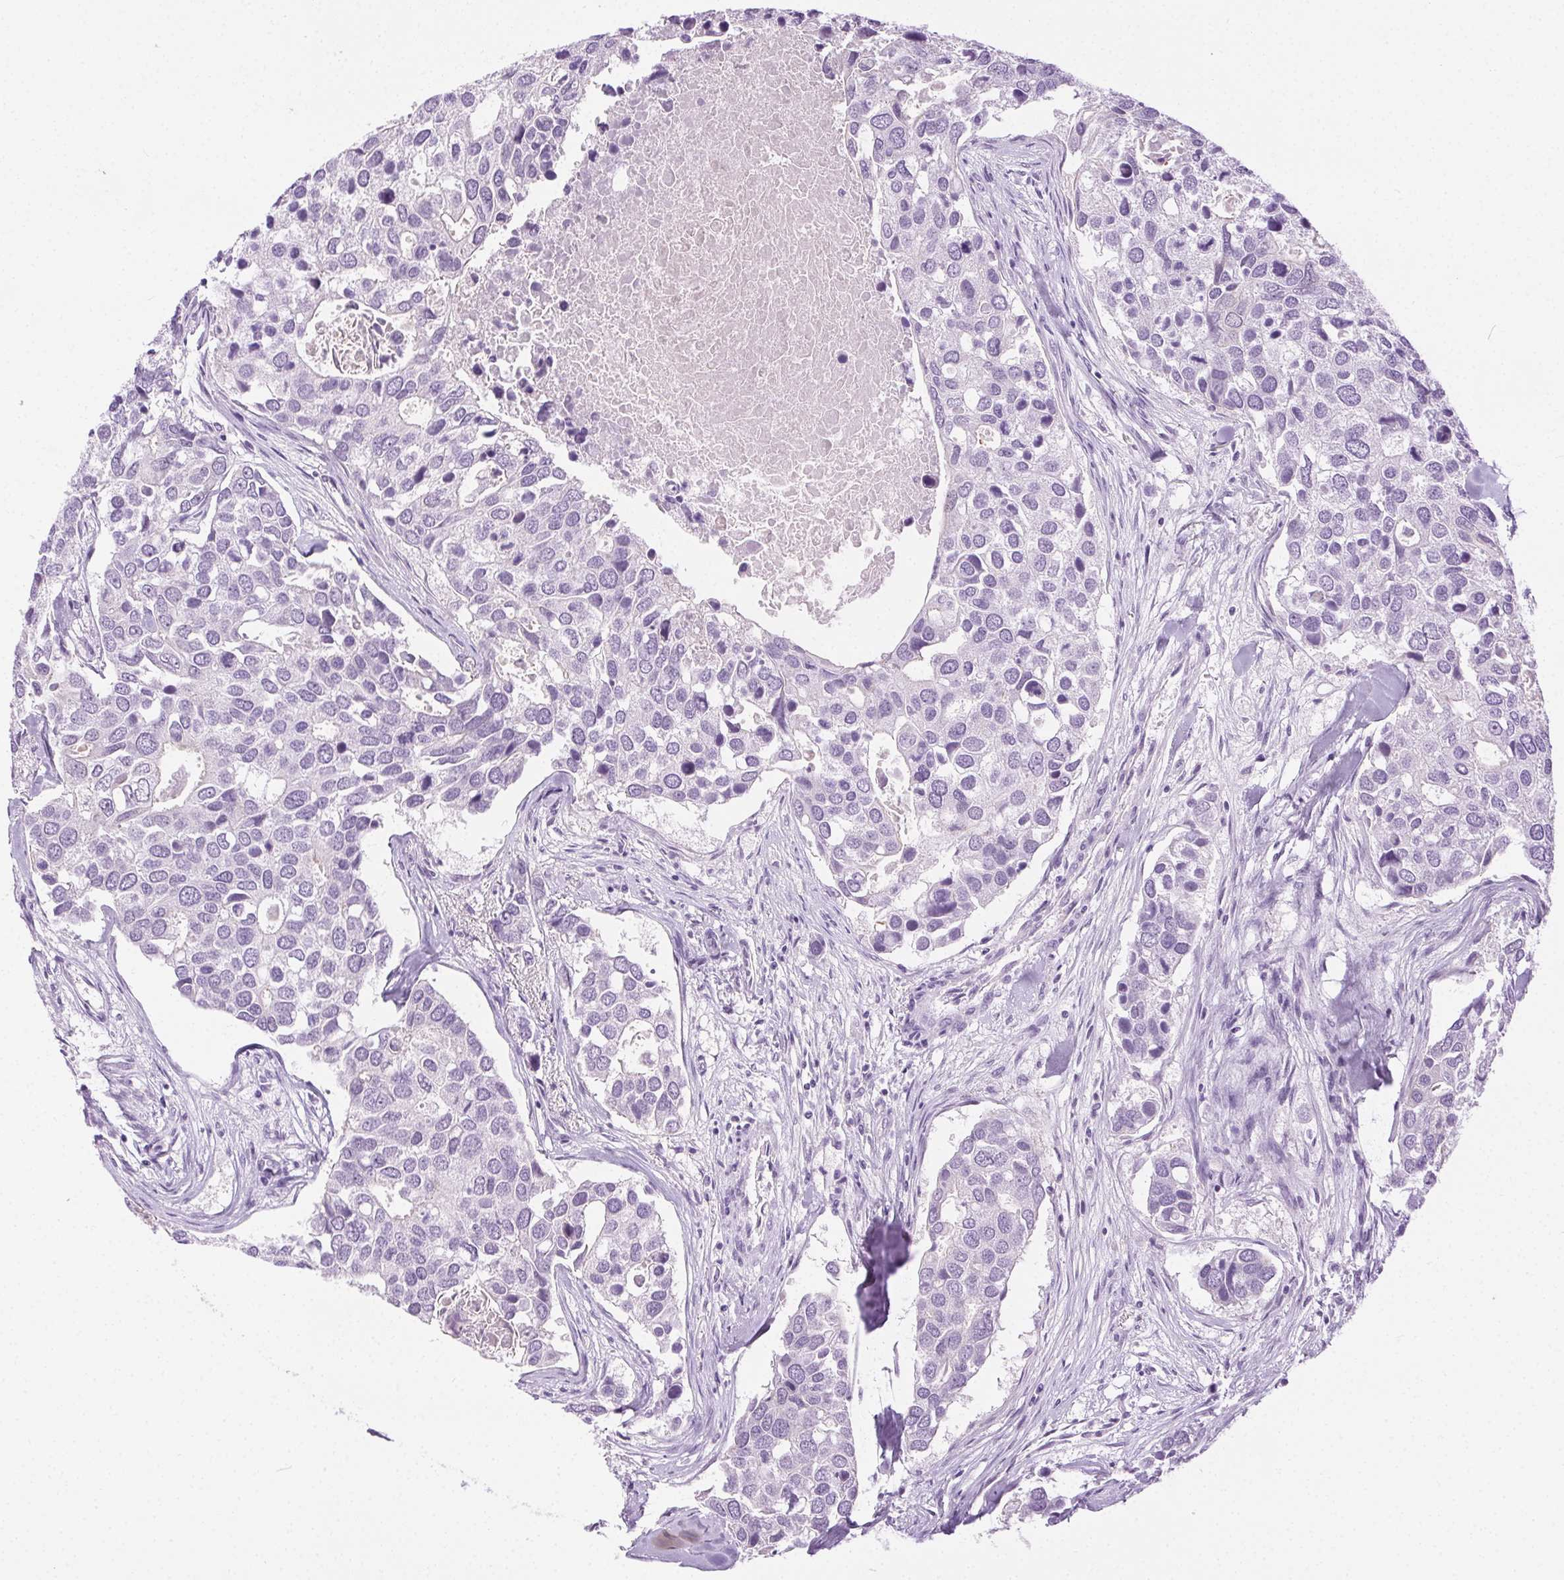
{"staining": {"intensity": "negative", "quantity": "none", "location": "none"}, "tissue": "breast cancer", "cell_type": "Tumor cells", "image_type": "cancer", "snomed": [{"axis": "morphology", "description": "Duct carcinoma"}, {"axis": "topography", "description": "Breast"}], "caption": "This is a micrograph of immunohistochemistry (IHC) staining of breast intraductal carcinoma, which shows no staining in tumor cells.", "gene": "C20orf85", "patient": {"sex": "female", "age": 83}}